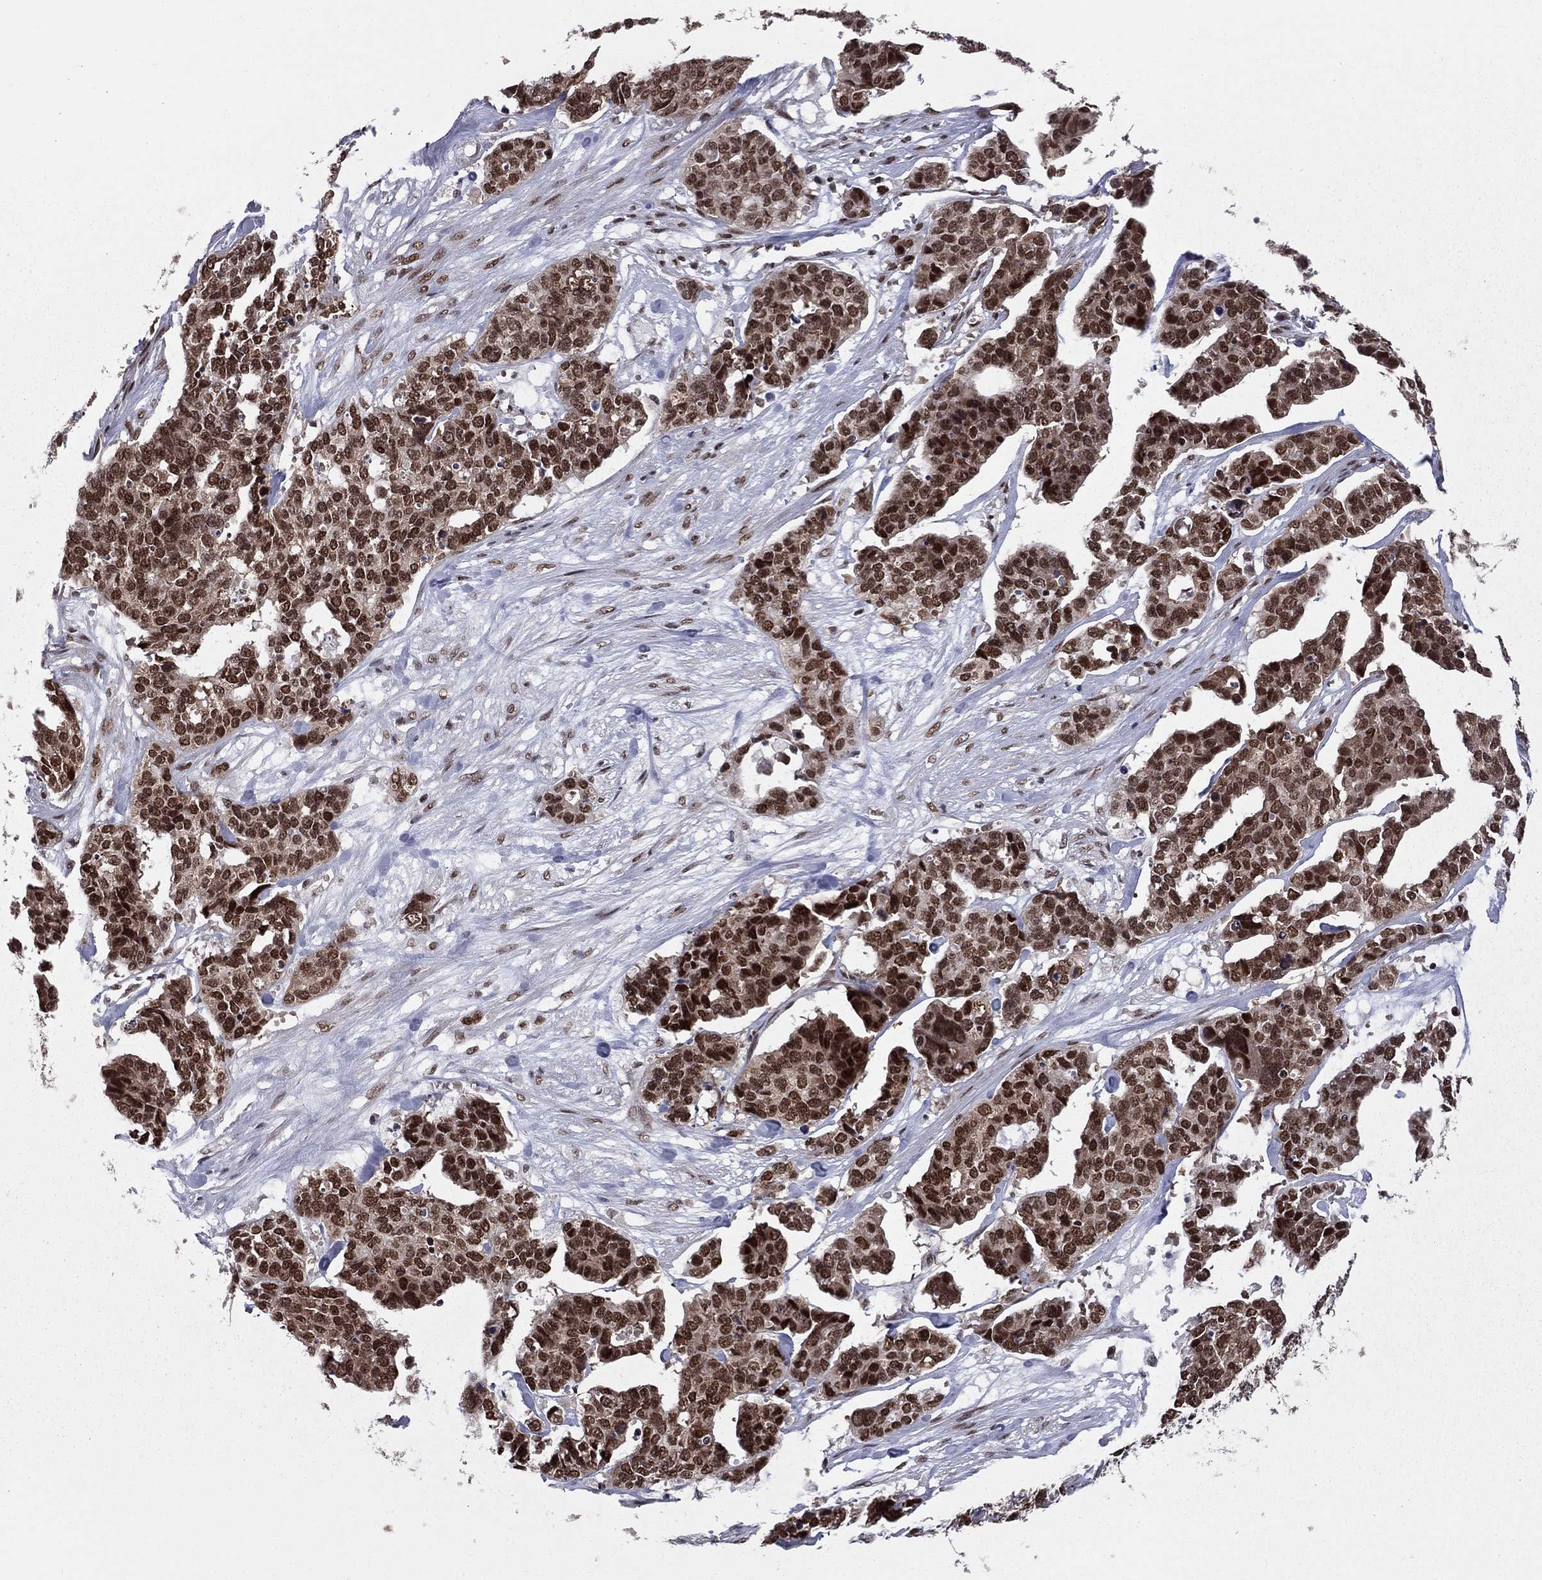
{"staining": {"intensity": "strong", "quantity": "25%-75%", "location": "nuclear"}, "tissue": "ovarian cancer", "cell_type": "Tumor cells", "image_type": "cancer", "snomed": [{"axis": "morphology", "description": "Carcinoma, endometroid"}, {"axis": "topography", "description": "Ovary"}], "caption": "Immunohistochemical staining of ovarian endometroid carcinoma demonstrates strong nuclear protein expression in about 25%-75% of tumor cells.", "gene": "SAP30L", "patient": {"sex": "female", "age": 65}}